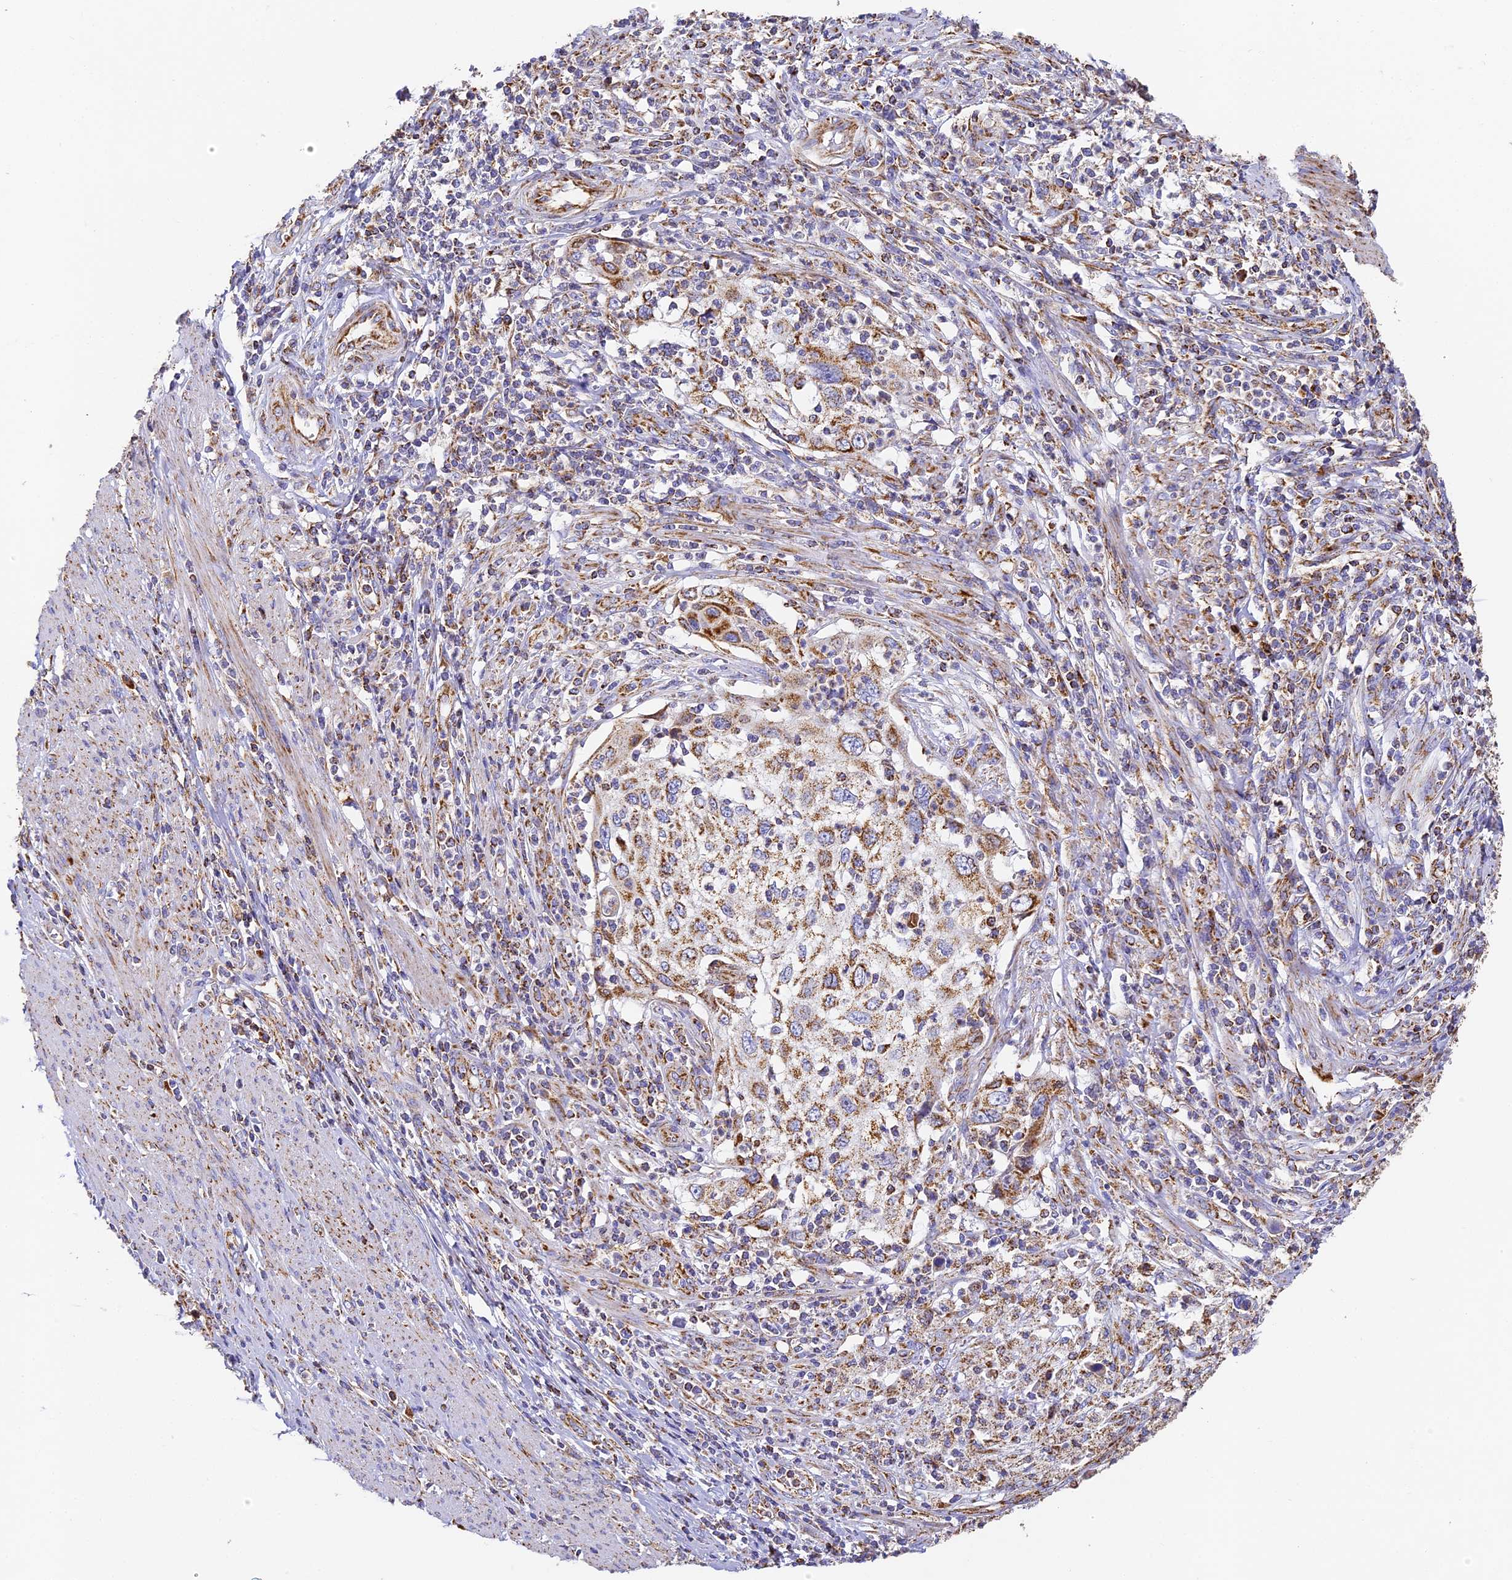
{"staining": {"intensity": "strong", "quantity": "25%-75%", "location": "cytoplasmic/membranous"}, "tissue": "cervical cancer", "cell_type": "Tumor cells", "image_type": "cancer", "snomed": [{"axis": "morphology", "description": "Squamous cell carcinoma, NOS"}, {"axis": "topography", "description": "Cervix"}], "caption": "High-magnification brightfield microscopy of squamous cell carcinoma (cervical) stained with DAB (brown) and counterstained with hematoxylin (blue). tumor cells exhibit strong cytoplasmic/membranous positivity is appreciated in approximately25%-75% of cells.", "gene": "COX6C", "patient": {"sex": "female", "age": 70}}